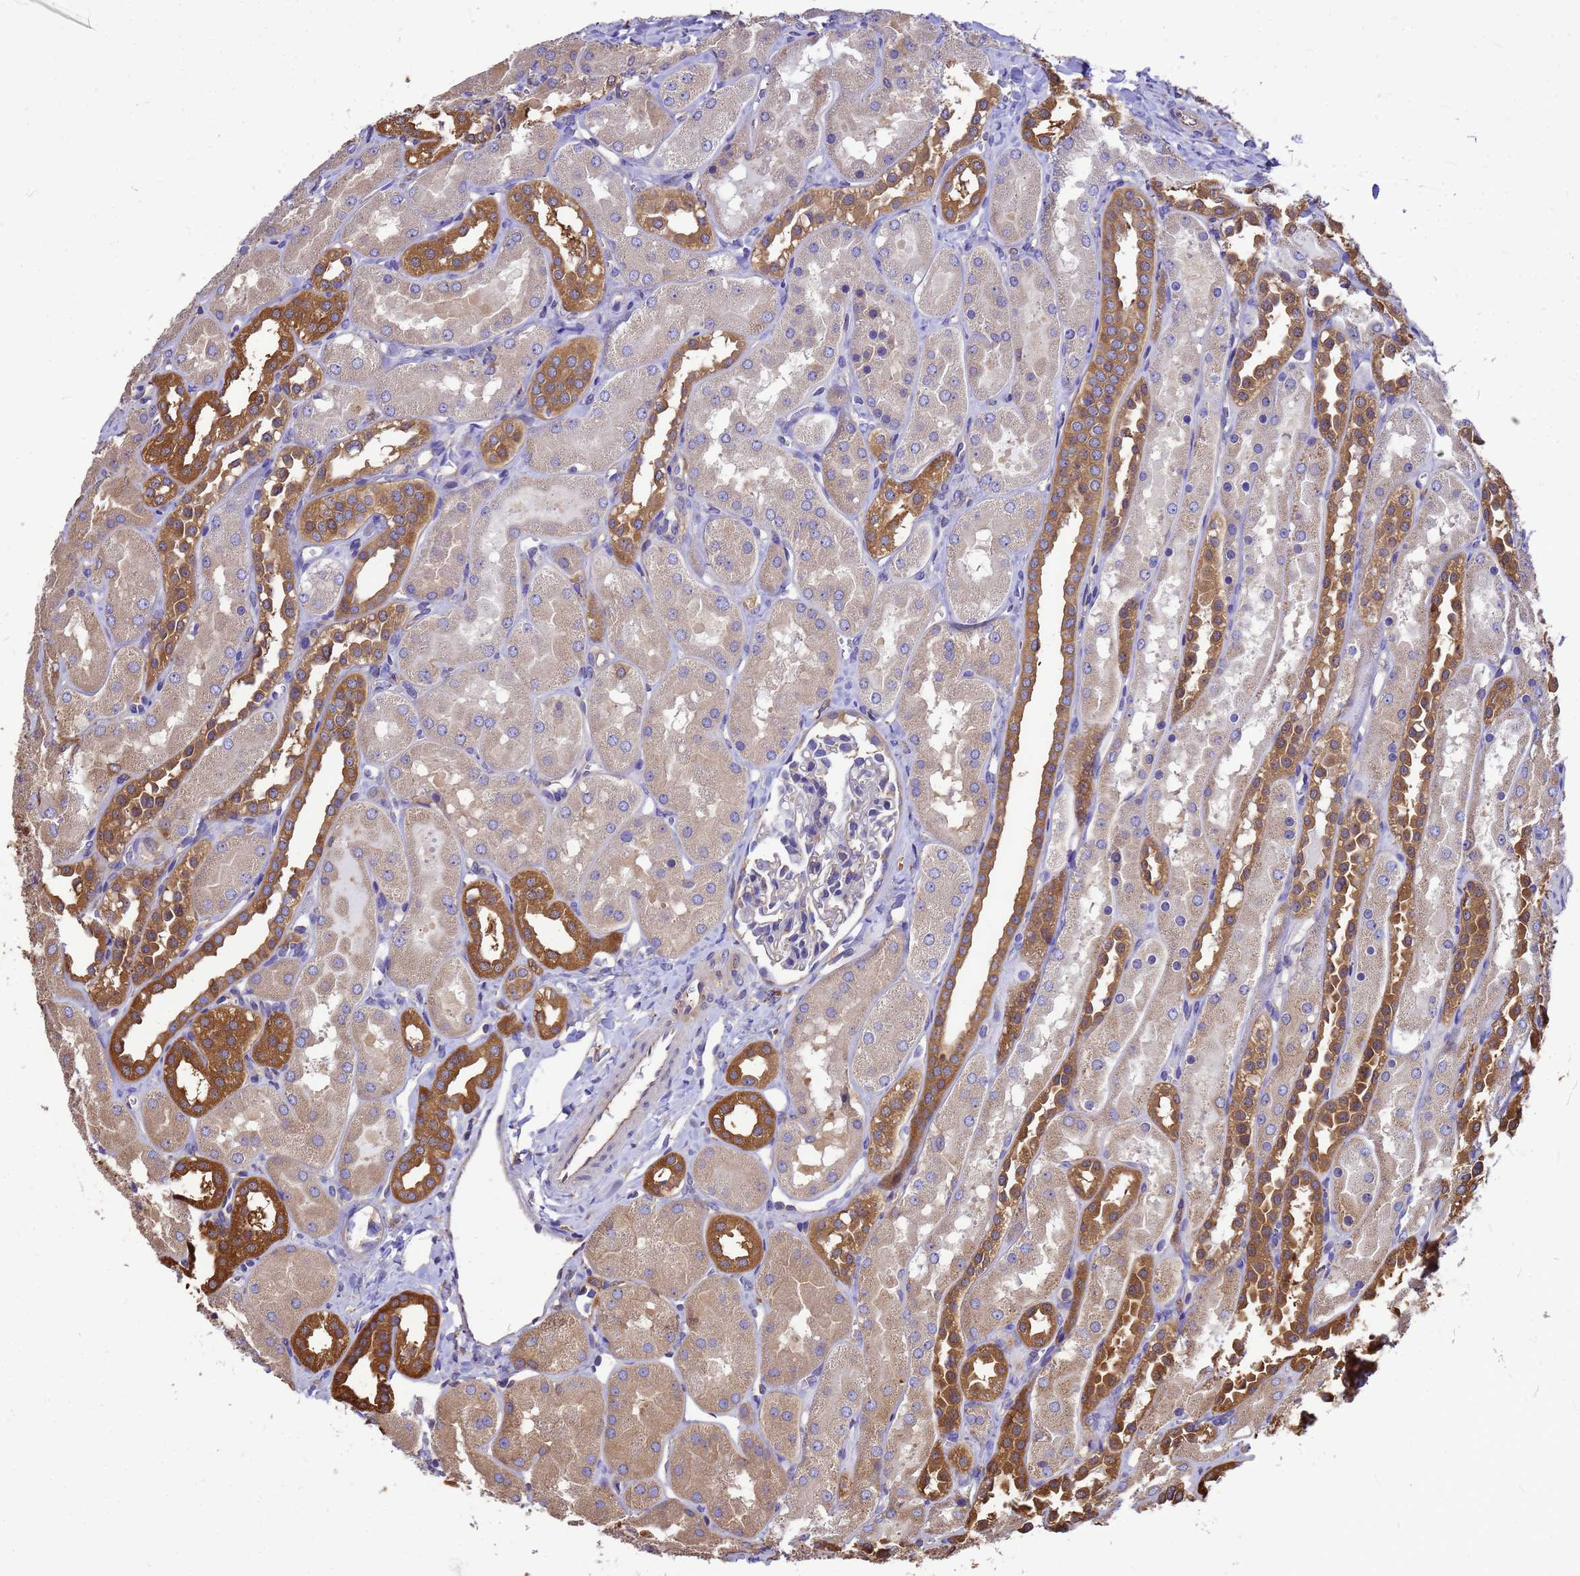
{"staining": {"intensity": "negative", "quantity": "none", "location": "none"}, "tissue": "kidney", "cell_type": "Cells in glomeruli", "image_type": "normal", "snomed": [{"axis": "morphology", "description": "Normal tissue, NOS"}, {"axis": "topography", "description": "Kidney"}, {"axis": "topography", "description": "Urinary bladder"}], "caption": "Kidney stained for a protein using immunohistochemistry (IHC) exhibits no positivity cells in glomeruli.", "gene": "GID4", "patient": {"sex": "male", "age": 16}}